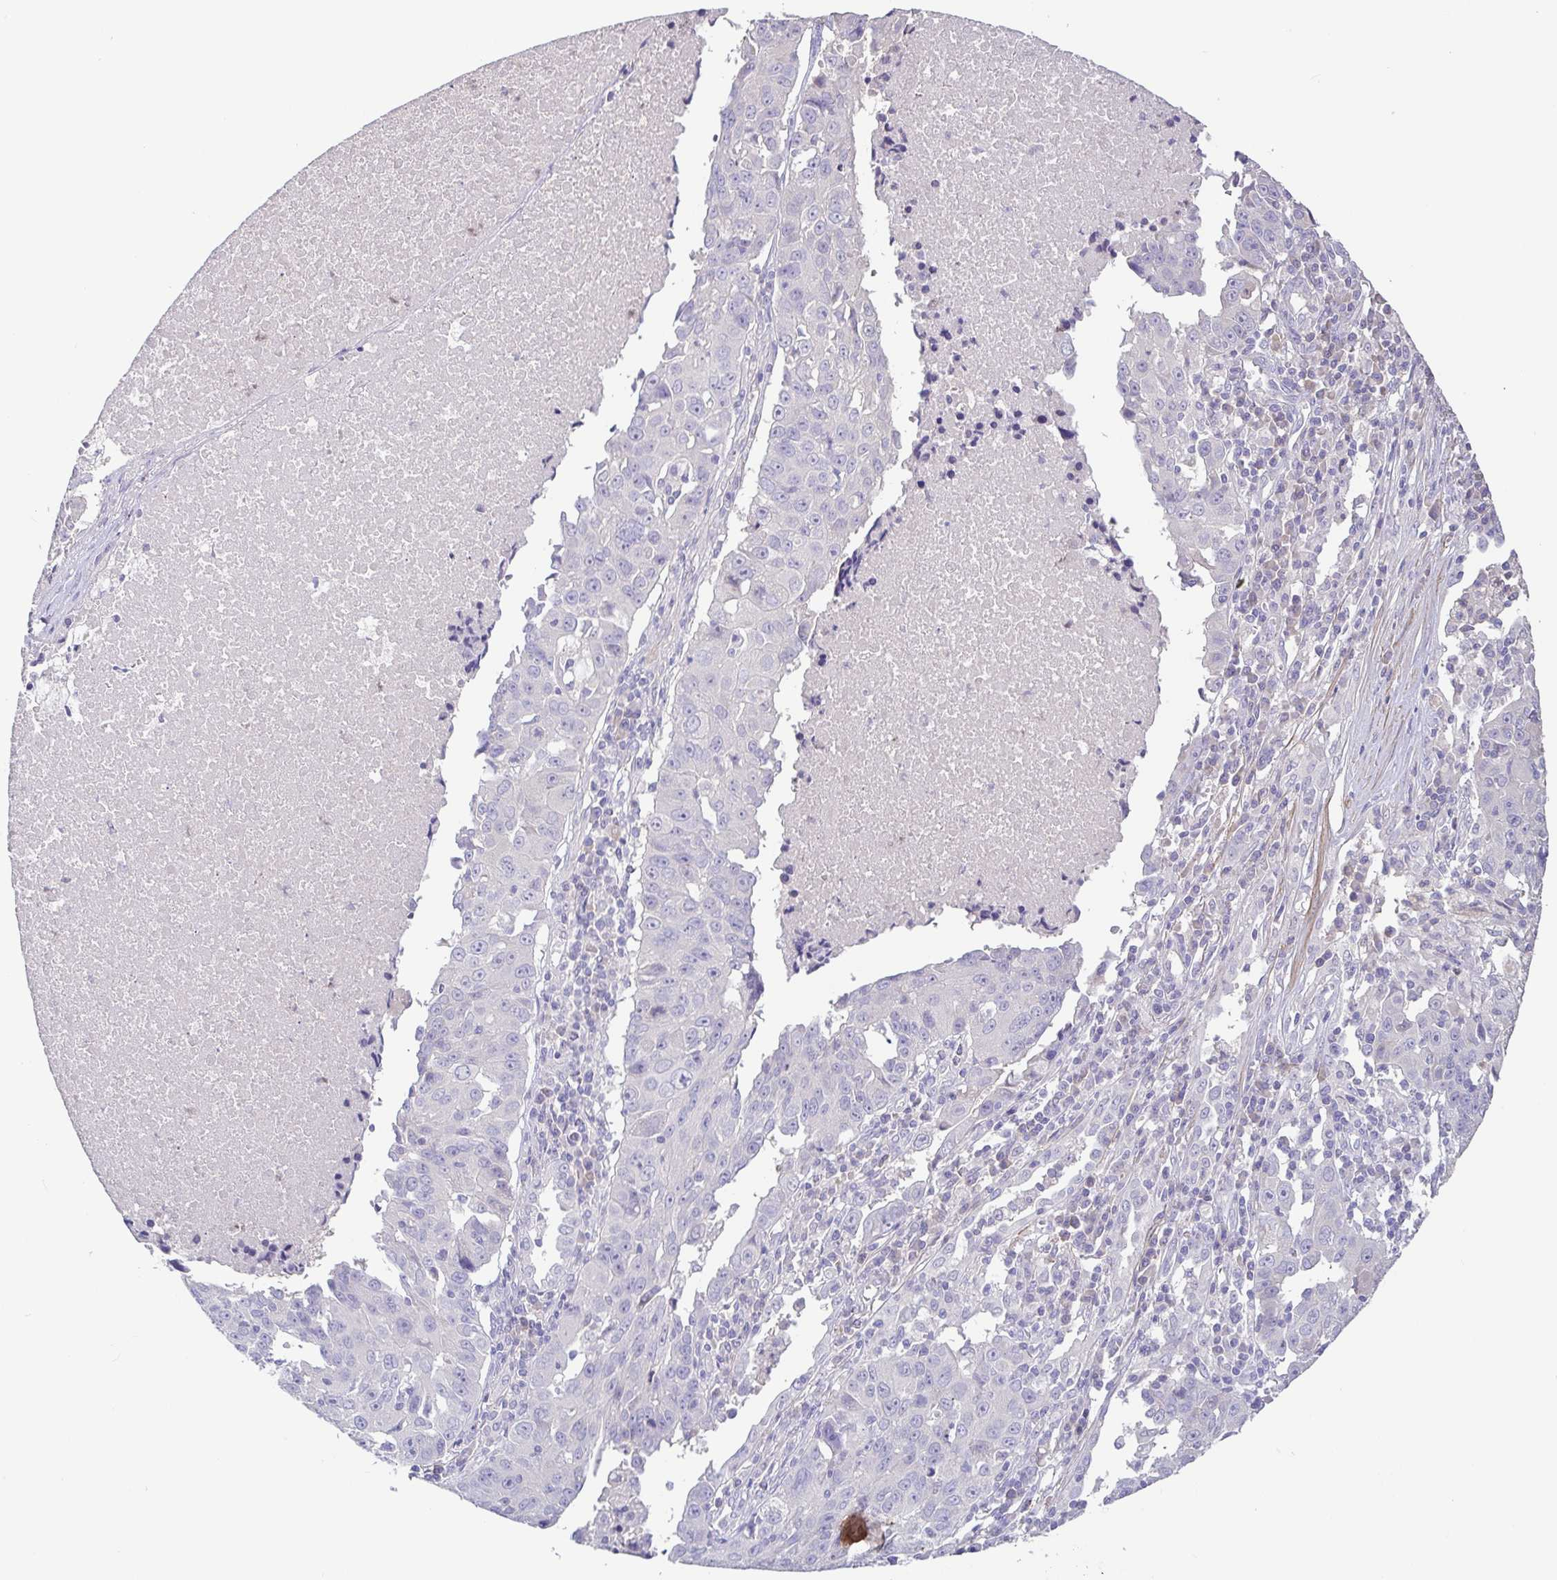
{"staining": {"intensity": "negative", "quantity": "none", "location": "none"}, "tissue": "lung cancer", "cell_type": "Tumor cells", "image_type": "cancer", "snomed": [{"axis": "morphology", "description": "Squamous cell carcinoma, NOS"}, {"axis": "topography", "description": "Lung"}], "caption": "Tumor cells show no significant protein staining in lung cancer (squamous cell carcinoma).", "gene": "PYGM", "patient": {"sex": "female", "age": 66}}